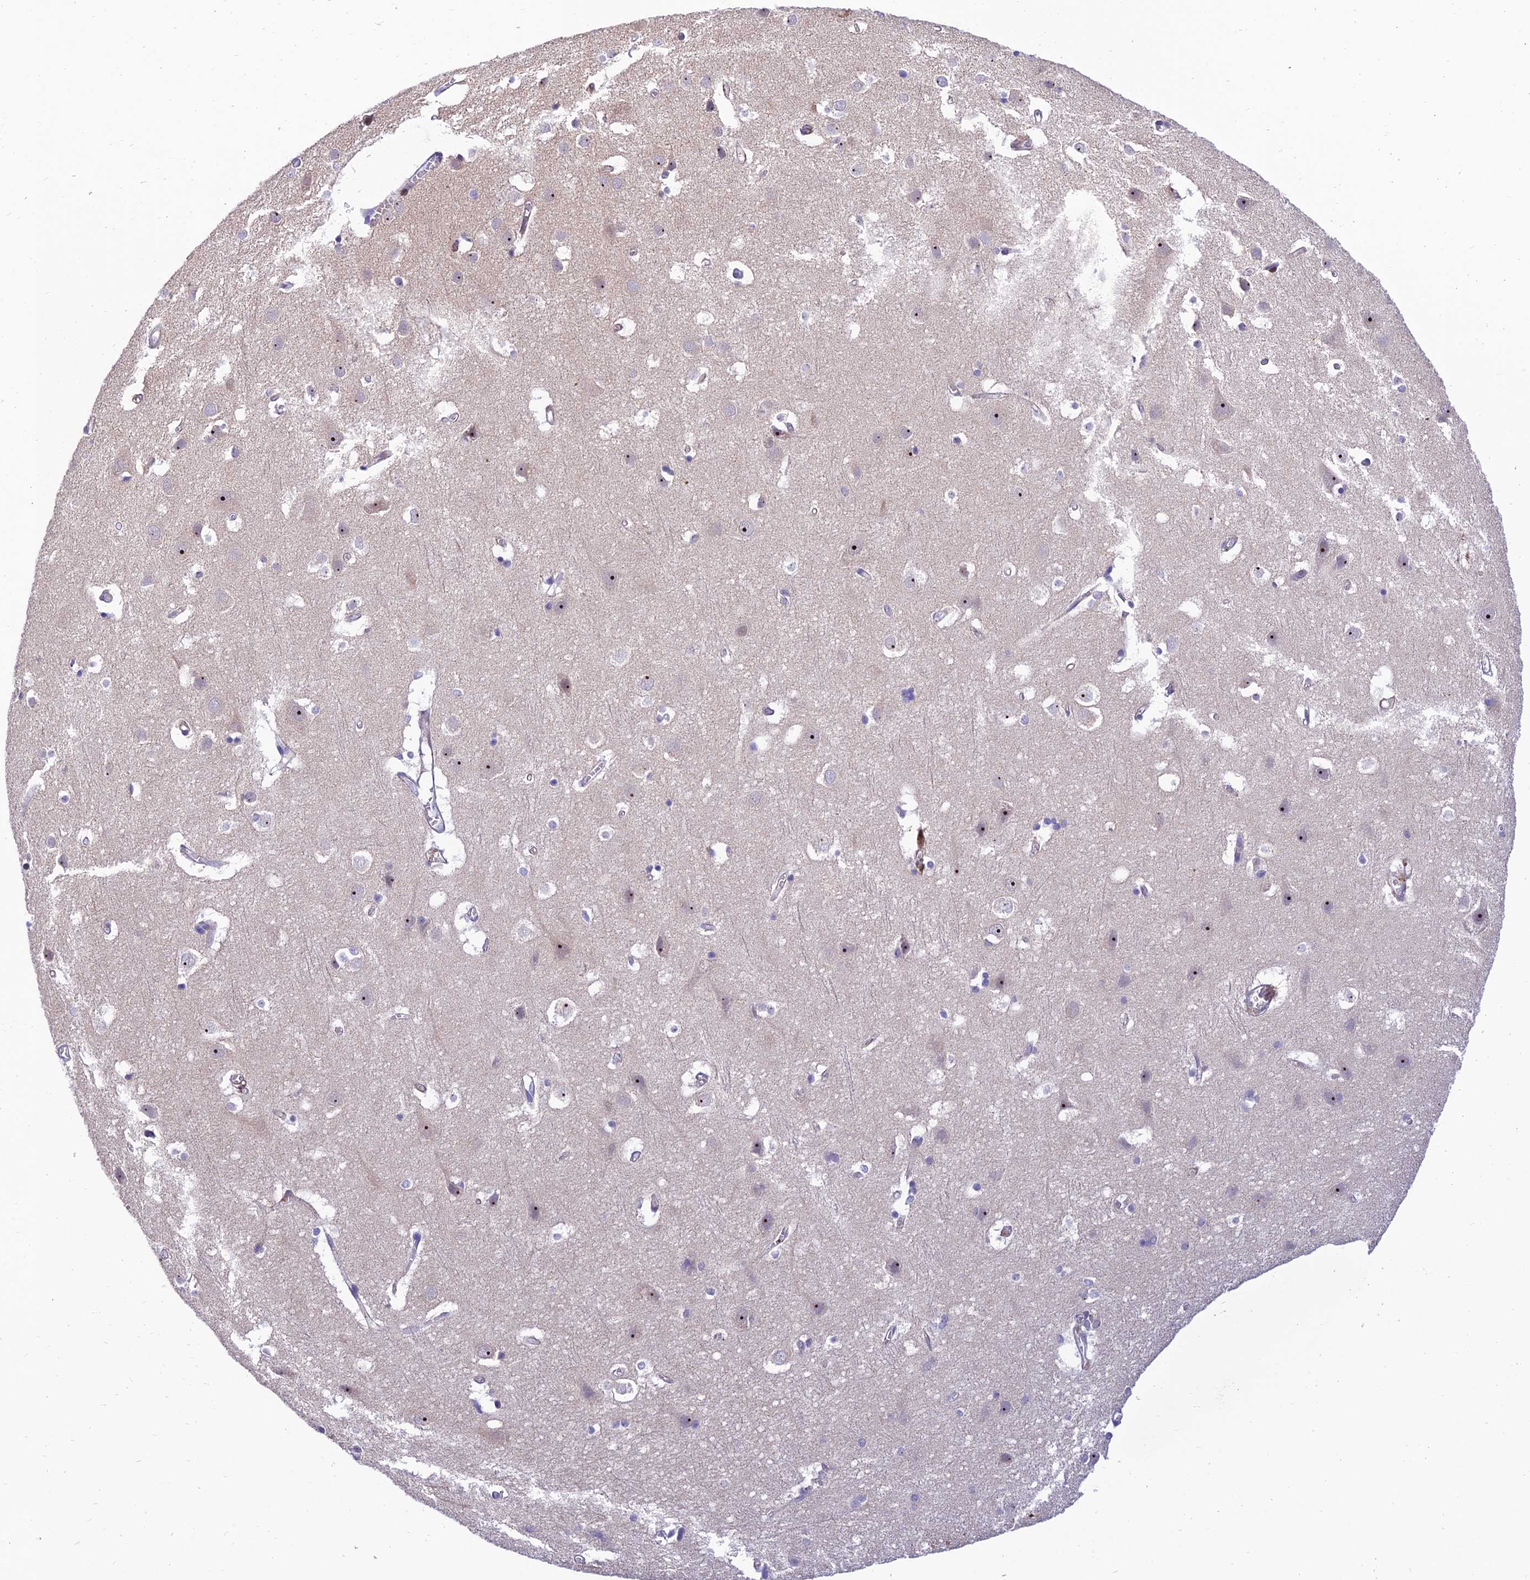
{"staining": {"intensity": "weak", "quantity": ">75%", "location": "cytoplasmic/membranous"}, "tissue": "cerebral cortex", "cell_type": "Endothelial cells", "image_type": "normal", "snomed": [{"axis": "morphology", "description": "Normal tissue, NOS"}, {"axis": "topography", "description": "Cerebral cortex"}], "caption": "IHC image of benign cerebral cortex stained for a protein (brown), which reveals low levels of weak cytoplasmic/membranous expression in about >75% of endothelial cells.", "gene": "KBTBD7", "patient": {"sex": "male", "age": 54}}